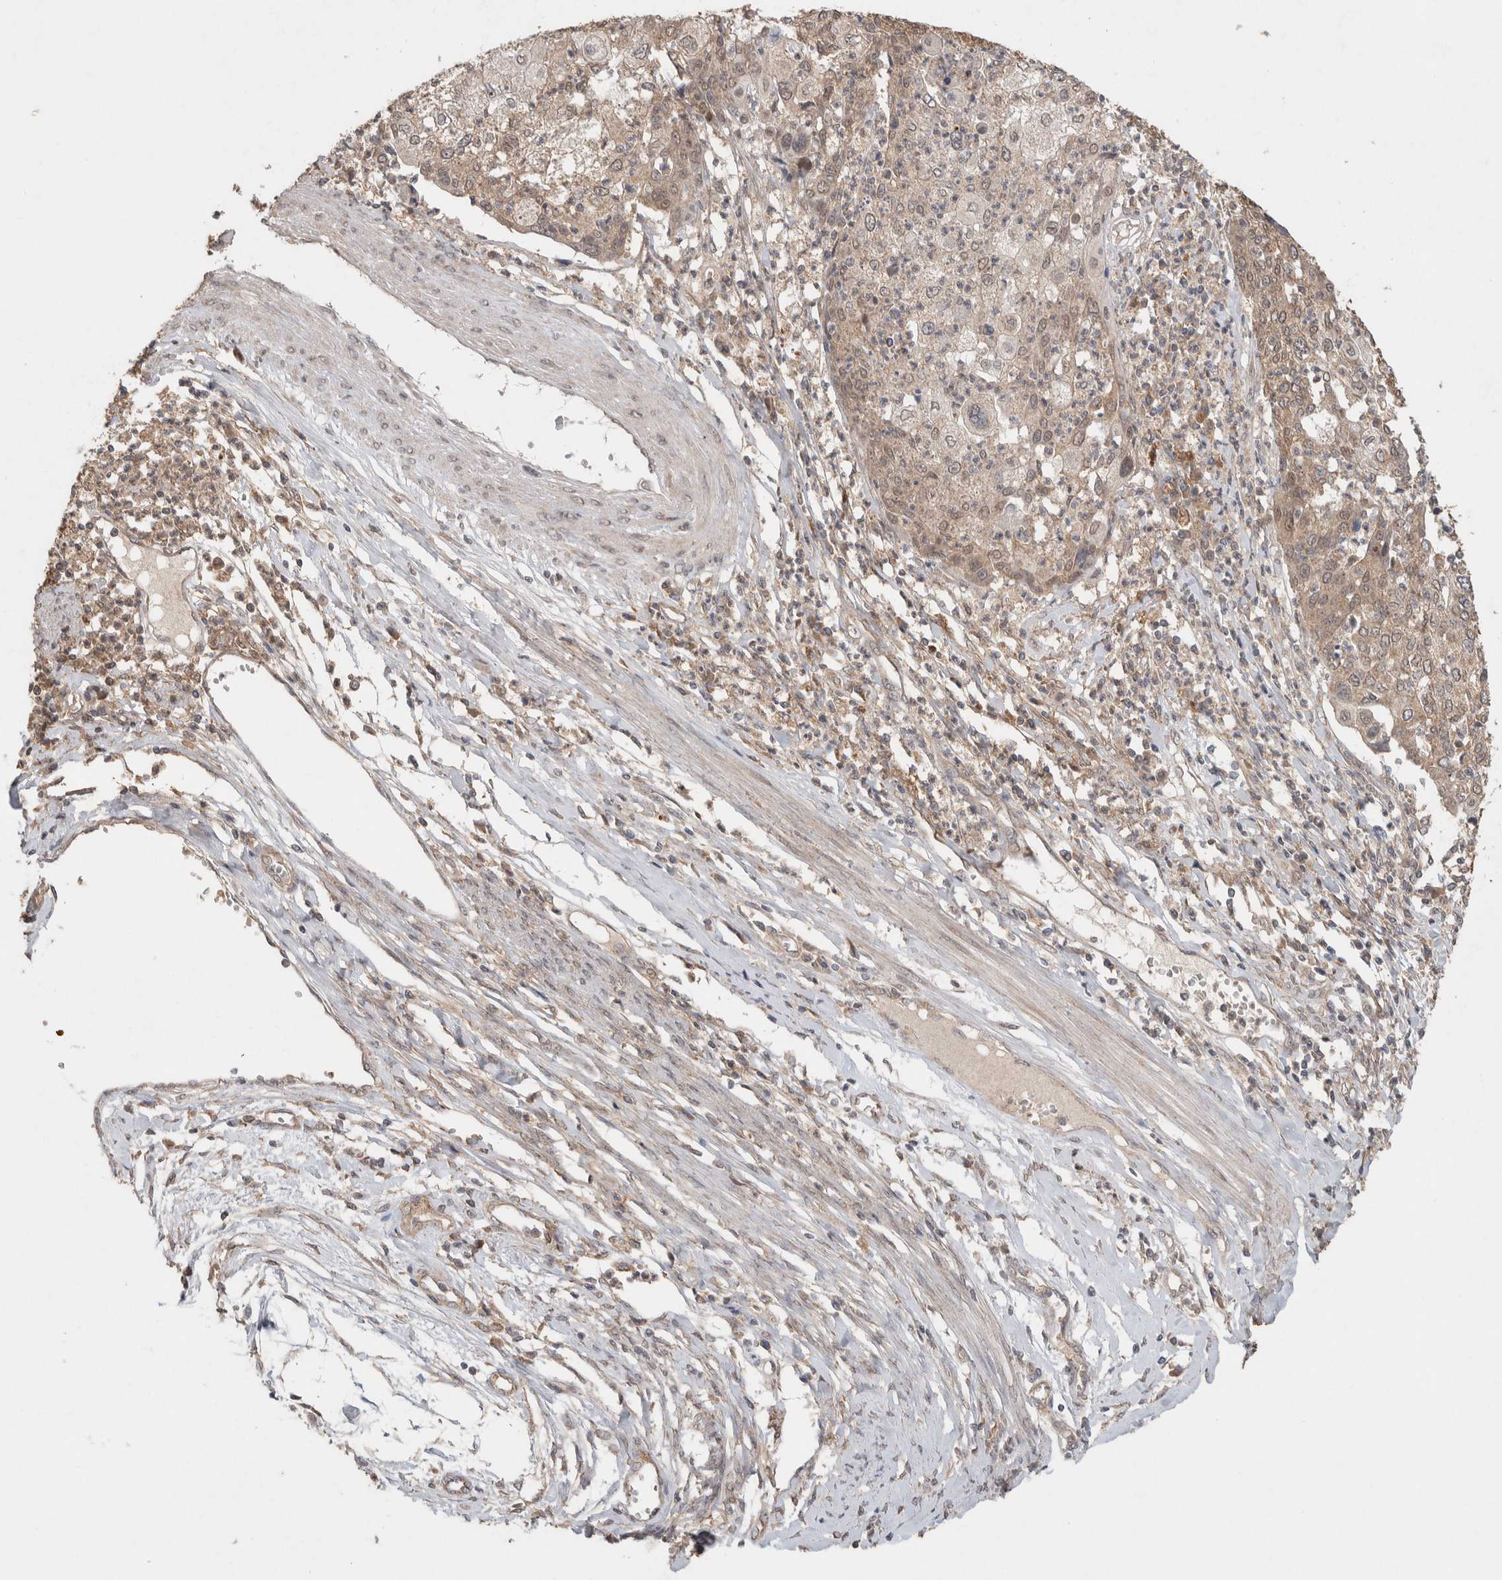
{"staining": {"intensity": "weak", "quantity": ">75%", "location": "cytoplasmic/membranous"}, "tissue": "cervical cancer", "cell_type": "Tumor cells", "image_type": "cancer", "snomed": [{"axis": "morphology", "description": "Squamous cell carcinoma, NOS"}, {"axis": "topography", "description": "Cervix"}], "caption": "A brown stain labels weak cytoplasmic/membranous expression of a protein in human cervical cancer tumor cells.", "gene": "KCNJ5", "patient": {"sex": "female", "age": 40}}